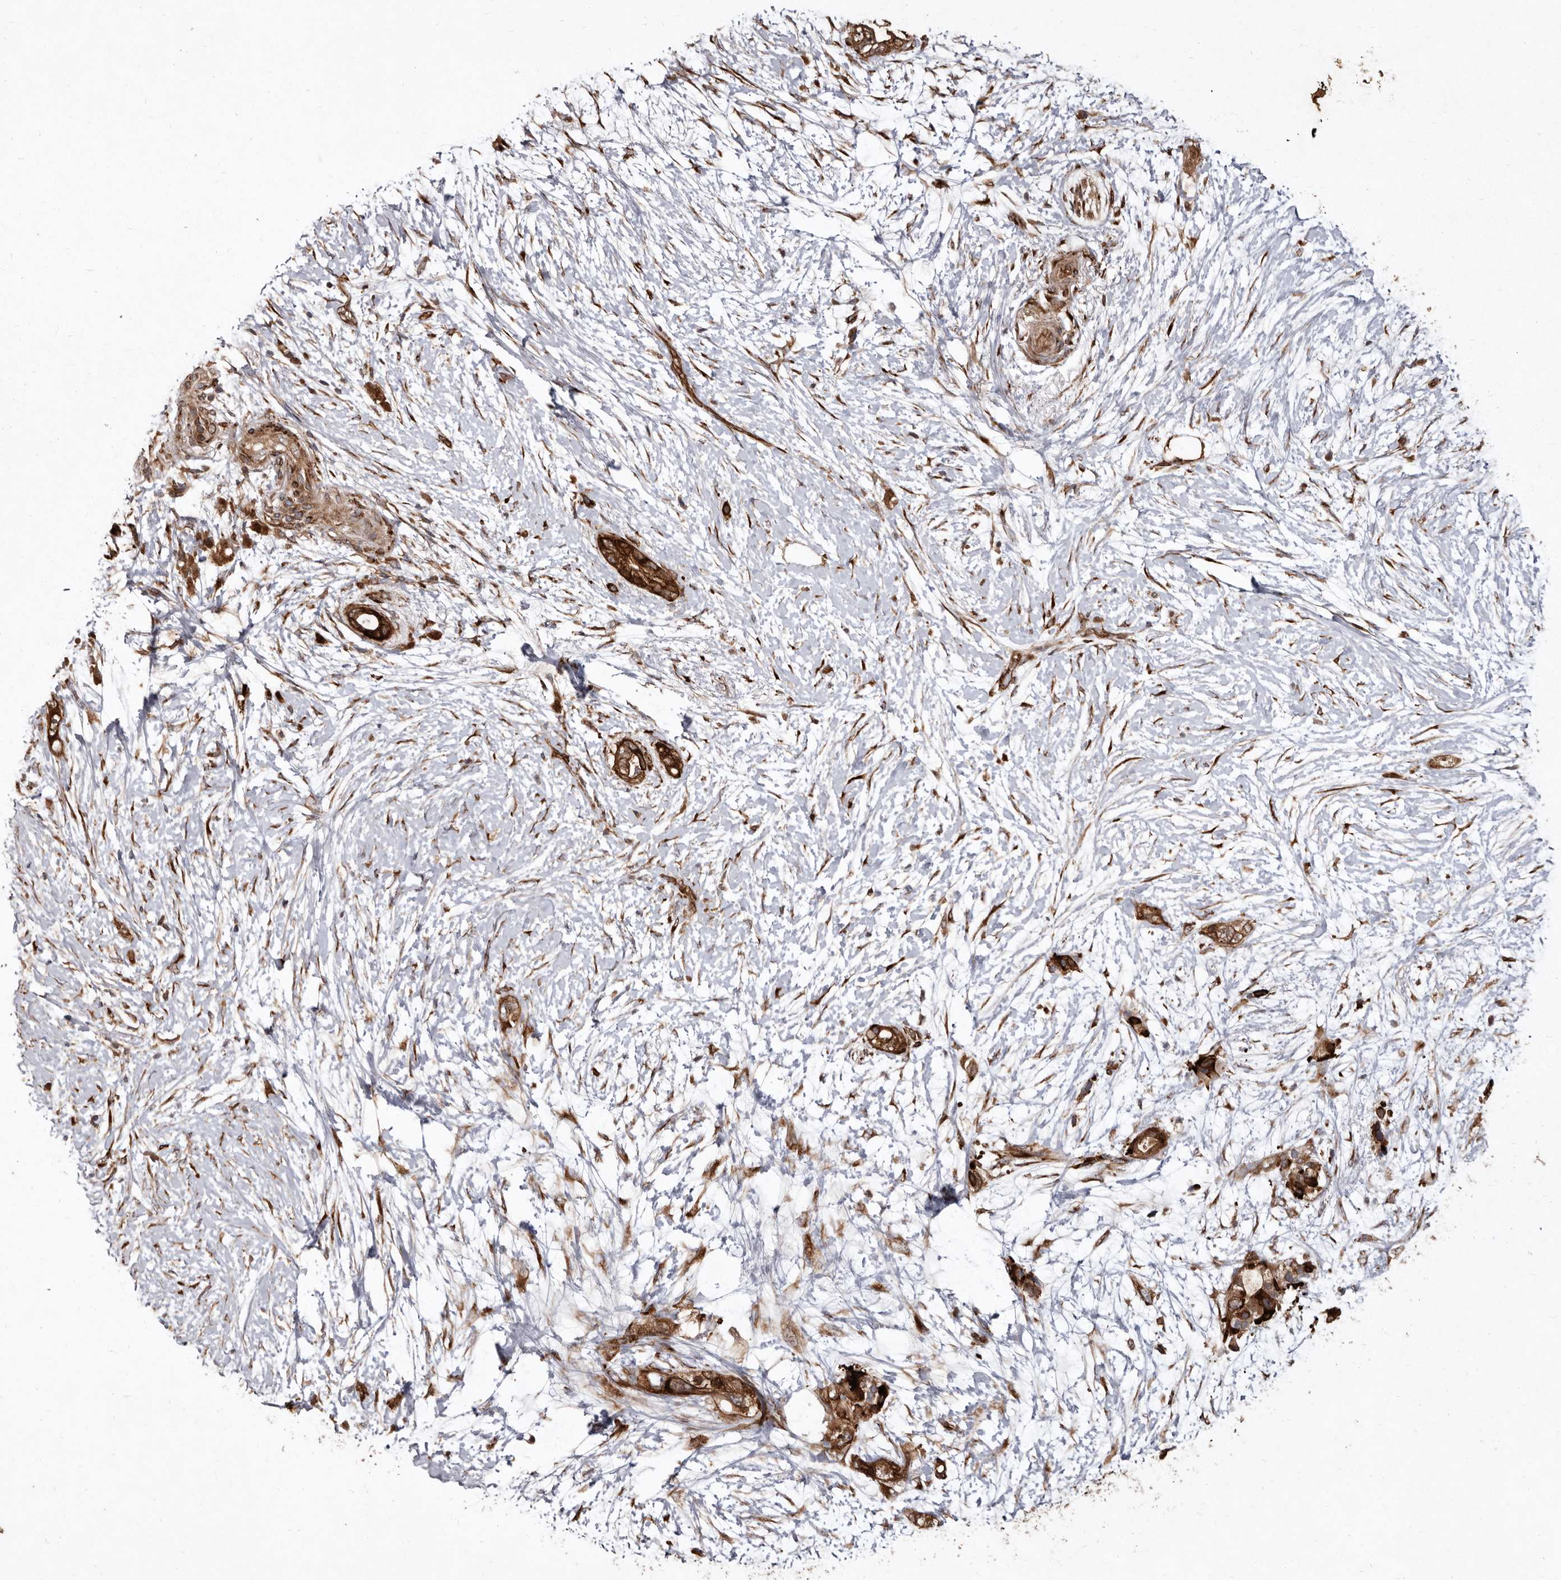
{"staining": {"intensity": "strong", "quantity": ">75%", "location": "cytoplasmic/membranous"}, "tissue": "pancreatic cancer", "cell_type": "Tumor cells", "image_type": "cancer", "snomed": [{"axis": "morphology", "description": "Adenocarcinoma, NOS"}, {"axis": "topography", "description": "Pancreas"}], "caption": "Pancreatic cancer (adenocarcinoma) stained for a protein (brown) reveals strong cytoplasmic/membranous positive staining in approximately >75% of tumor cells.", "gene": "FLAD1", "patient": {"sex": "male", "age": 53}}